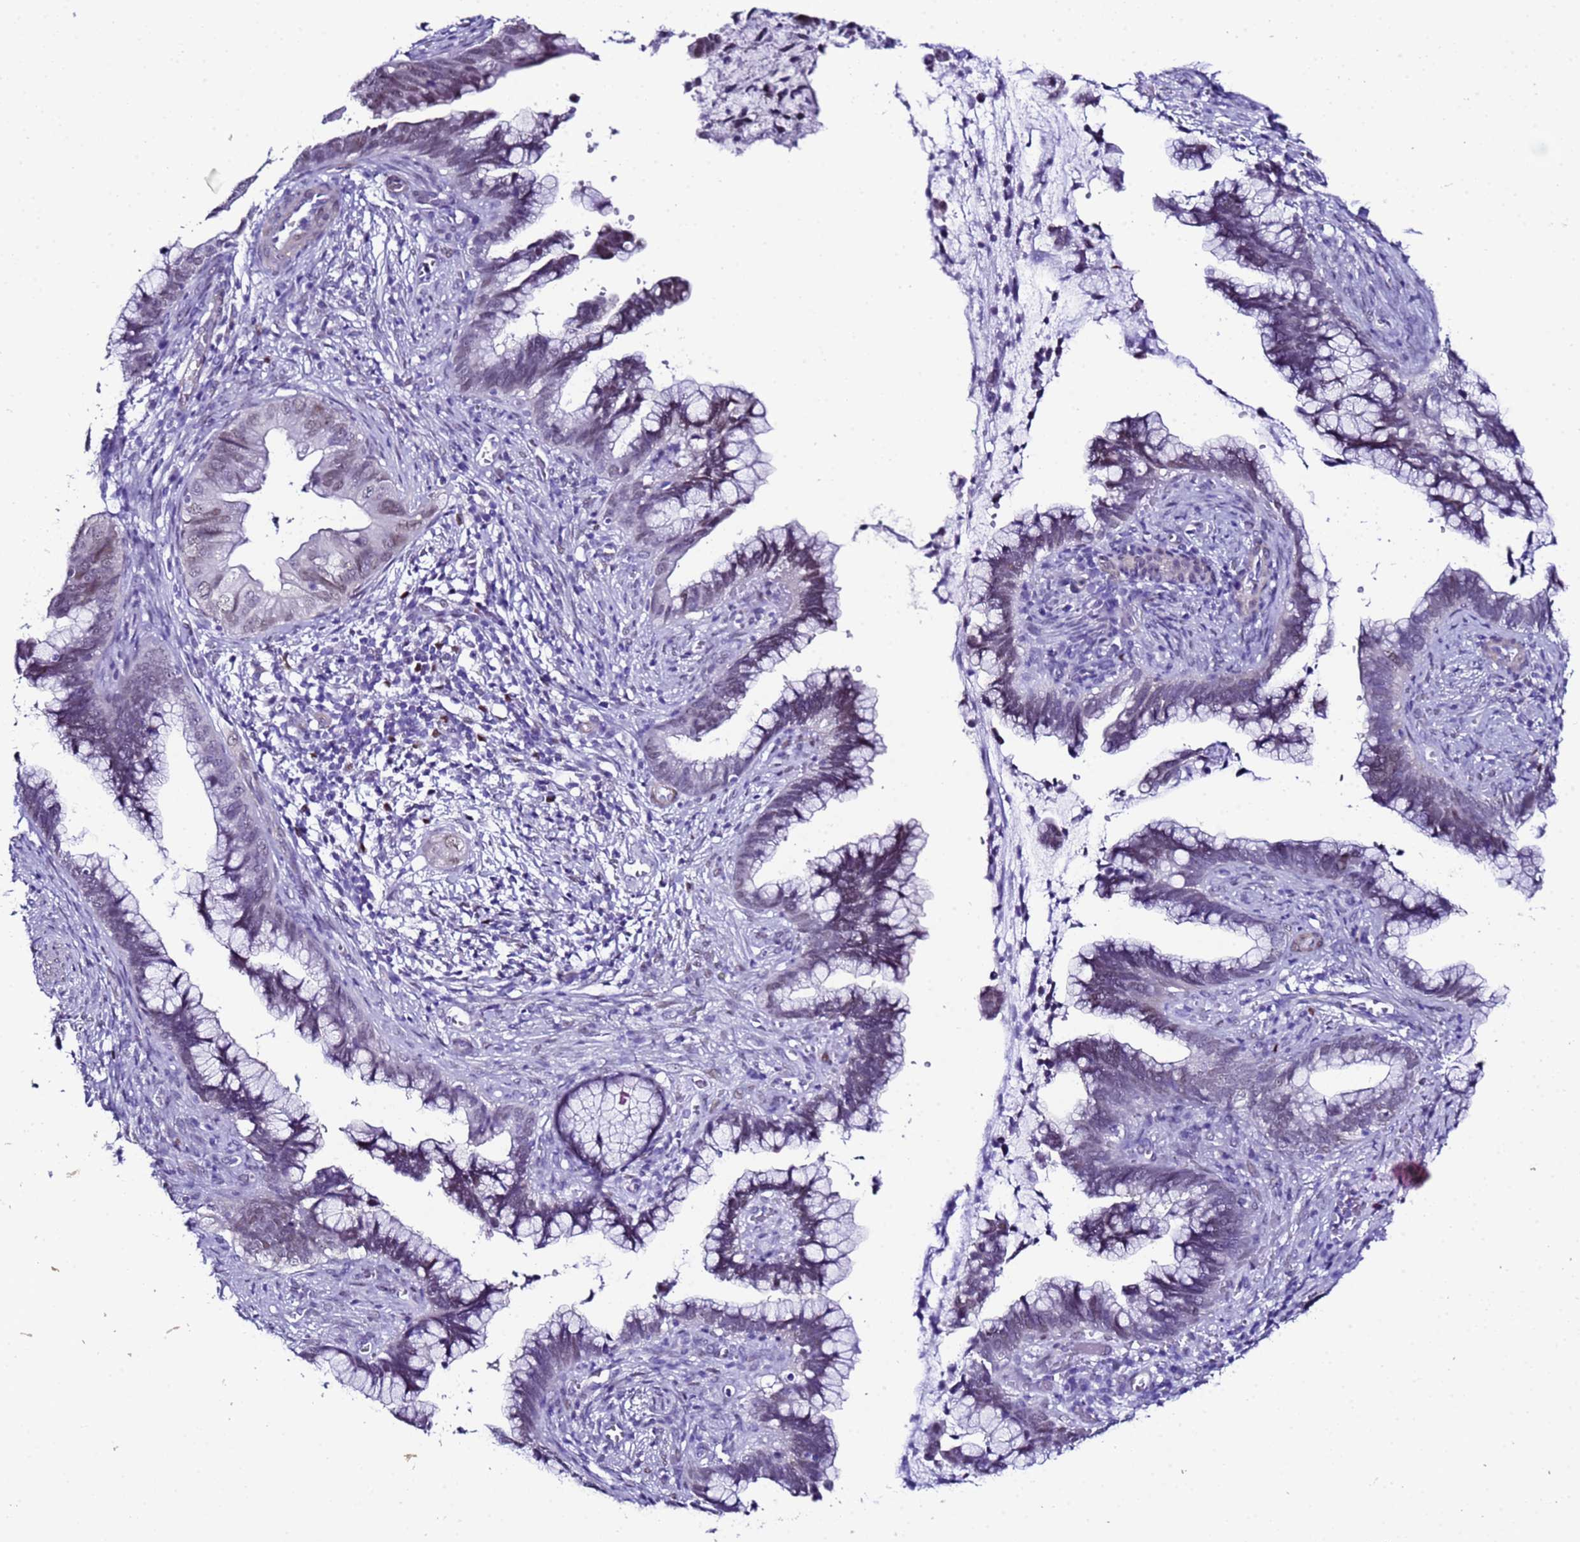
{"staining": {"intensity": "weak", "quantity": "25%-75%", "location": "nuclear"}, "tissue": "cervical cancer", "cell_type": "Tumor cells", "image_type": "cancer", "snomed": [{"axis": "morphology", "description": "Adenocarcinoma, NOS"}, {"axis": "topography", "description": "Cervix"}], "caption": "Human cervical cancer (adenocarcinoma) stained with a protein marker displays weak staining in tumor cells.", "gene": "BCL7A", "patient": {"sex": "female", "age": 44}}